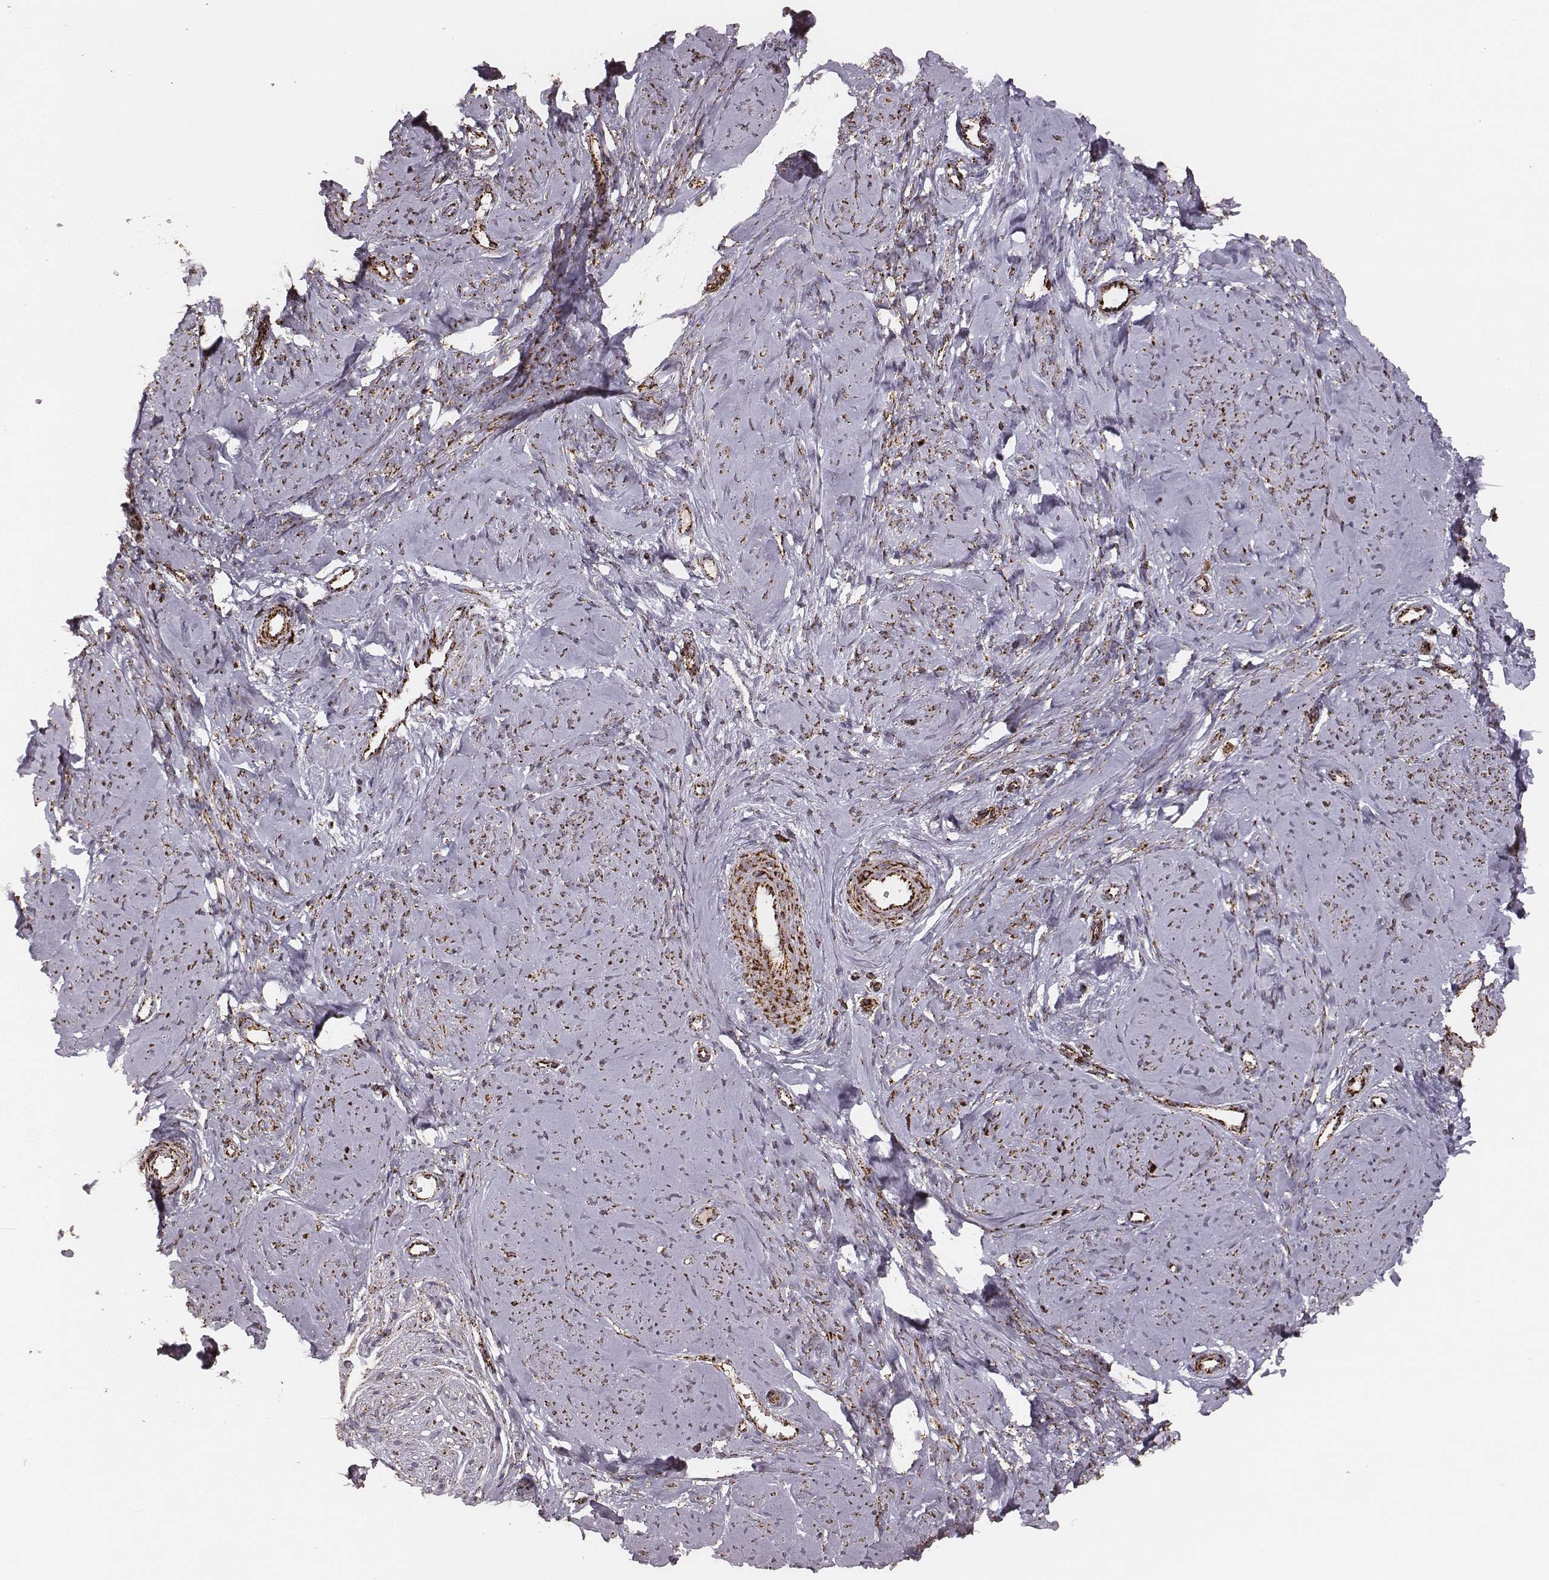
{"staining": {"intensity": "strong", "quantity": ">75%", "location": "cytoplasmic/membranous"}, "tissue": "smooth muscle", "cell_type": "Smooth muscle cells", "image_type": "normal", "snomed": [{"axis": "morphology", "description": "Normal tissue, NOS"}, {"axis": "topography", "description": "Smooth muscle"}], "caption": "The image displays immunohistochemical staining of benign smooth muscle. There is strong cytoplasmic/membranous expression is identified in approximately >75% of smooth muscle cells.", "gene": "TUFM", "patient": {"sex": "female", "age": 48}}